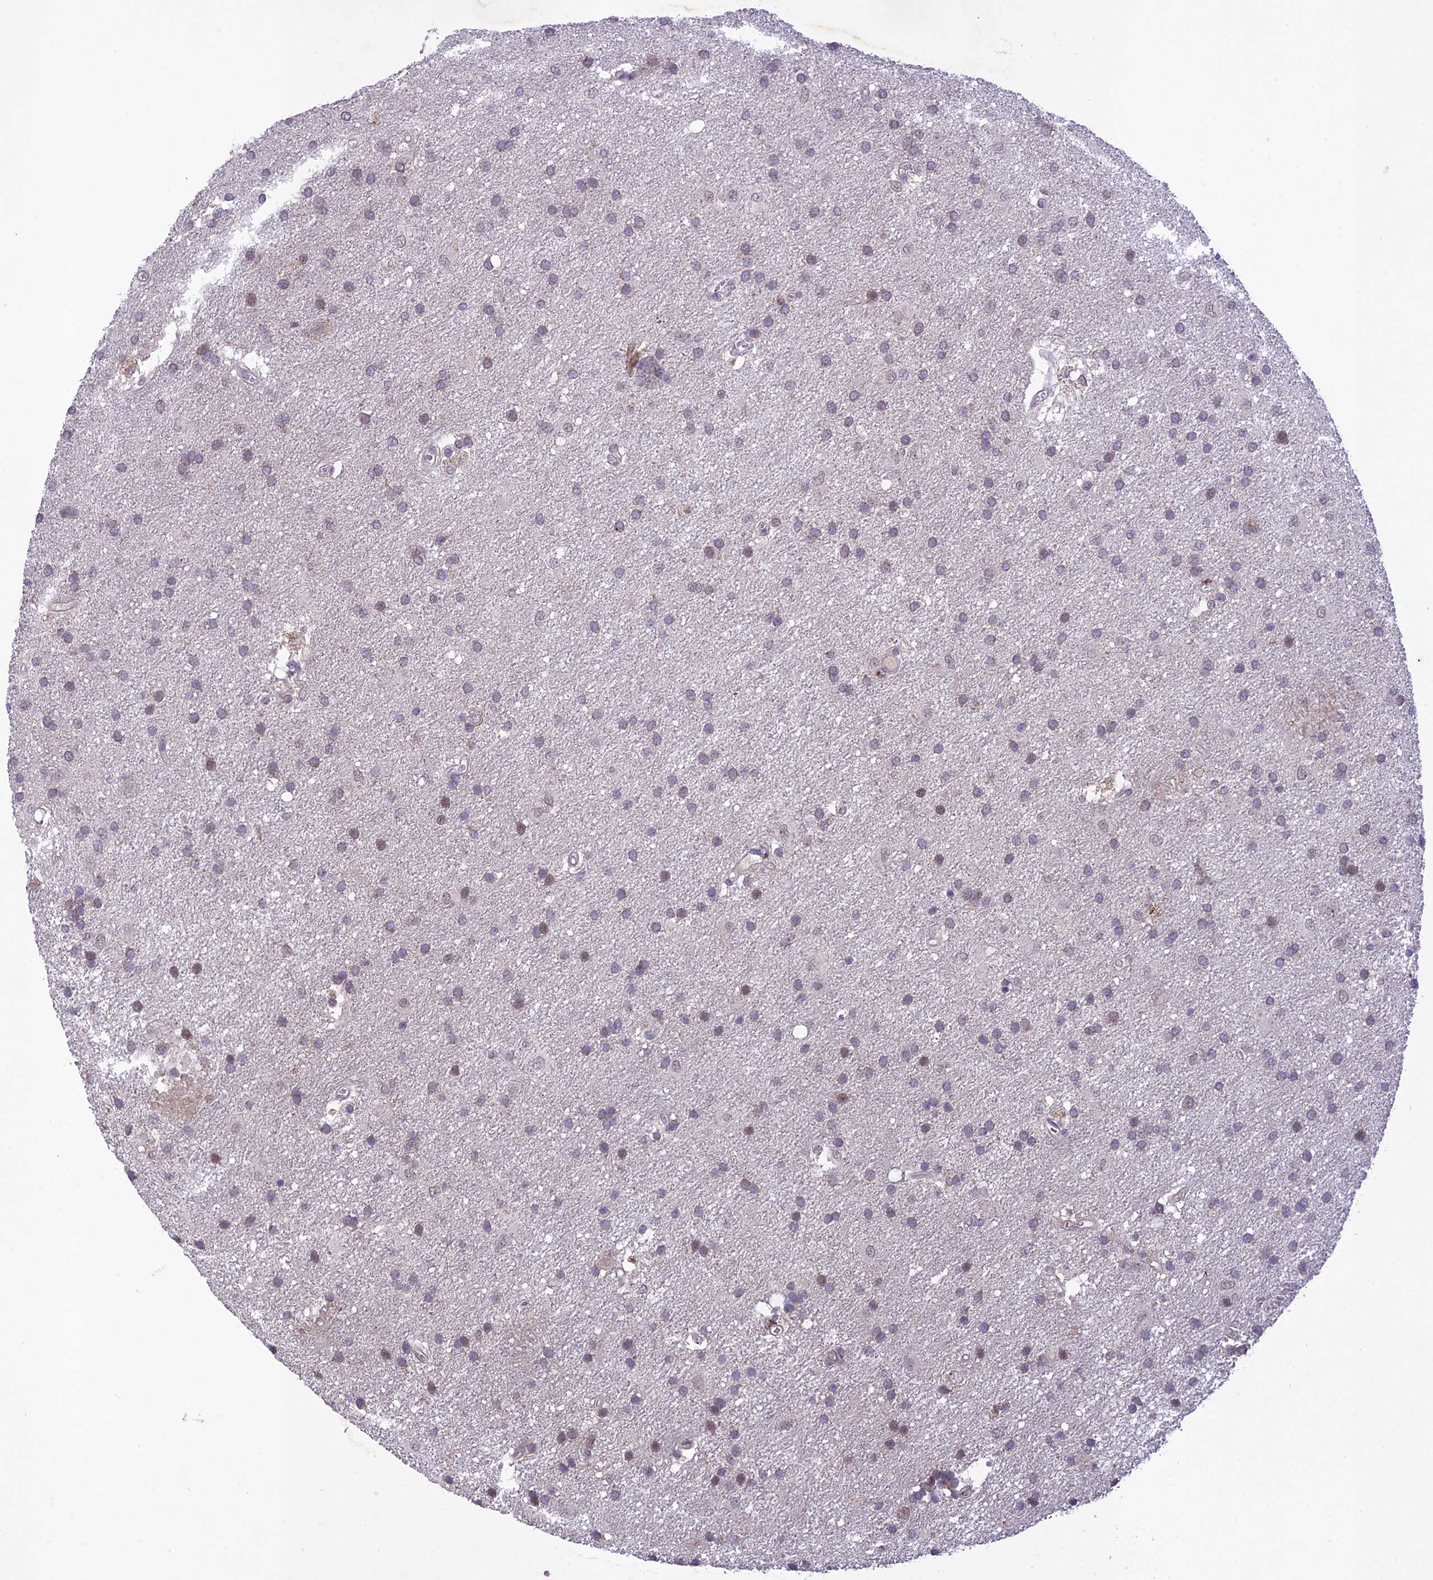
{"staining": {"intensity": "weak", "quantity": "<25%", "location": "cytoplasmic/membranous"}, "tissue": "glioma", "cell_type": "Tumor cells", "image_type": "cancer", "snomed": [{"axis": "morphology", "description": "Glioma, malignant, Low grade"}, {"axis": "topography", "description": "Brain"}], "caption": "Tumor cells are negative for protein expression in human low-grade glioma (malignant).", "gene": "ANKRD52", "patient": {"sex": "male", "age": 66}}